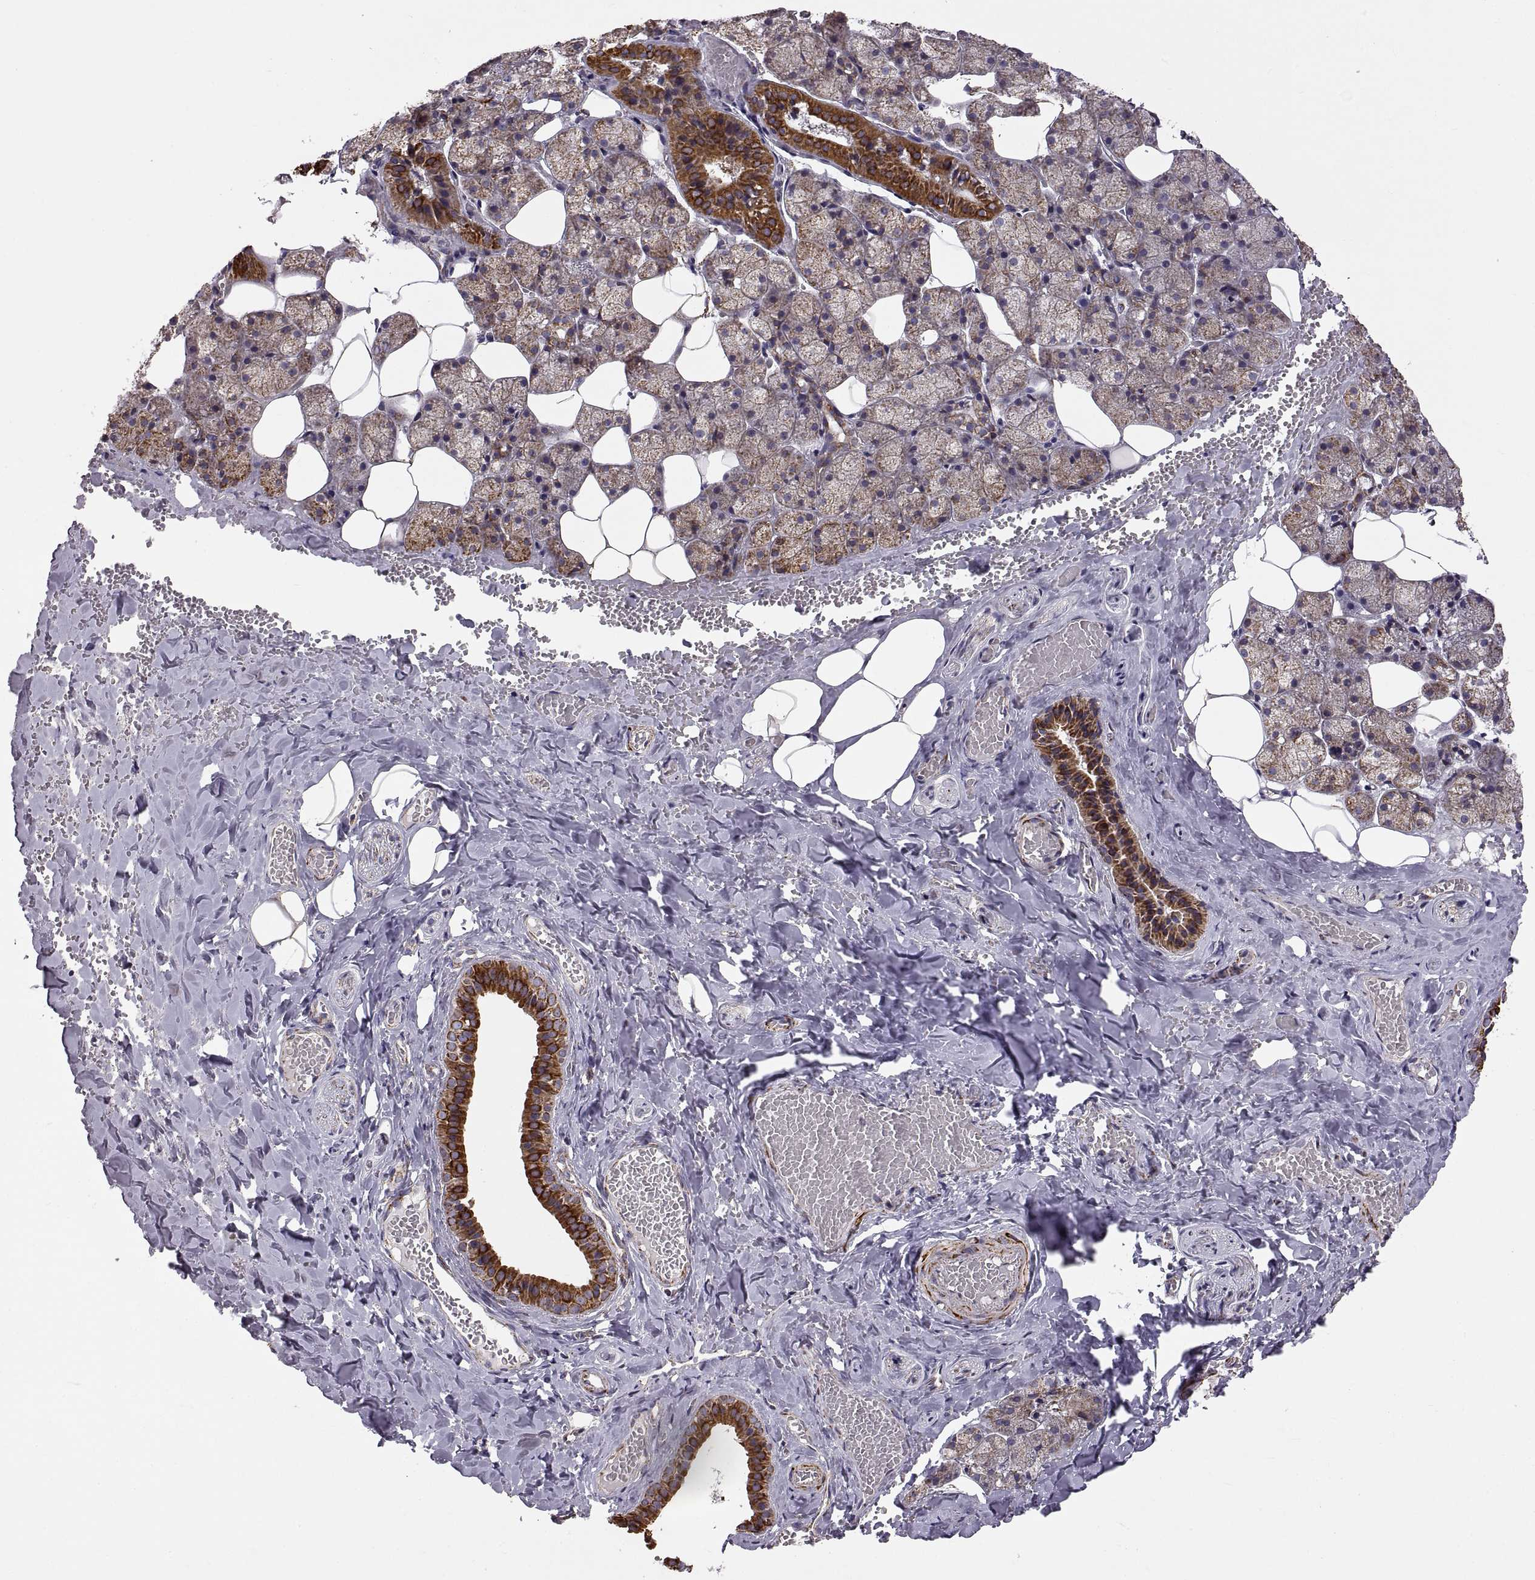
{"staining": {"intensity": "strong", "quantity": ">75%", "location": "cytoplasmic/membranous"}, "tissue": "salivary gland", "cell_type": "Glandular cells", "image_type": "normal", "snomed": [{"axis": "morphology", "description": "Normal tissue, NOS"}, {"axis": "topography", "description": "Salivary gland"}], "caption": "Unremarkable salivary gland was stained to show a protein in brown. There is high levels of strong cytoplasmic/membranous expression in about >75% of glandular cells.", "gene": "ARSD", "patient": {"sex": "male", "age": 38}}